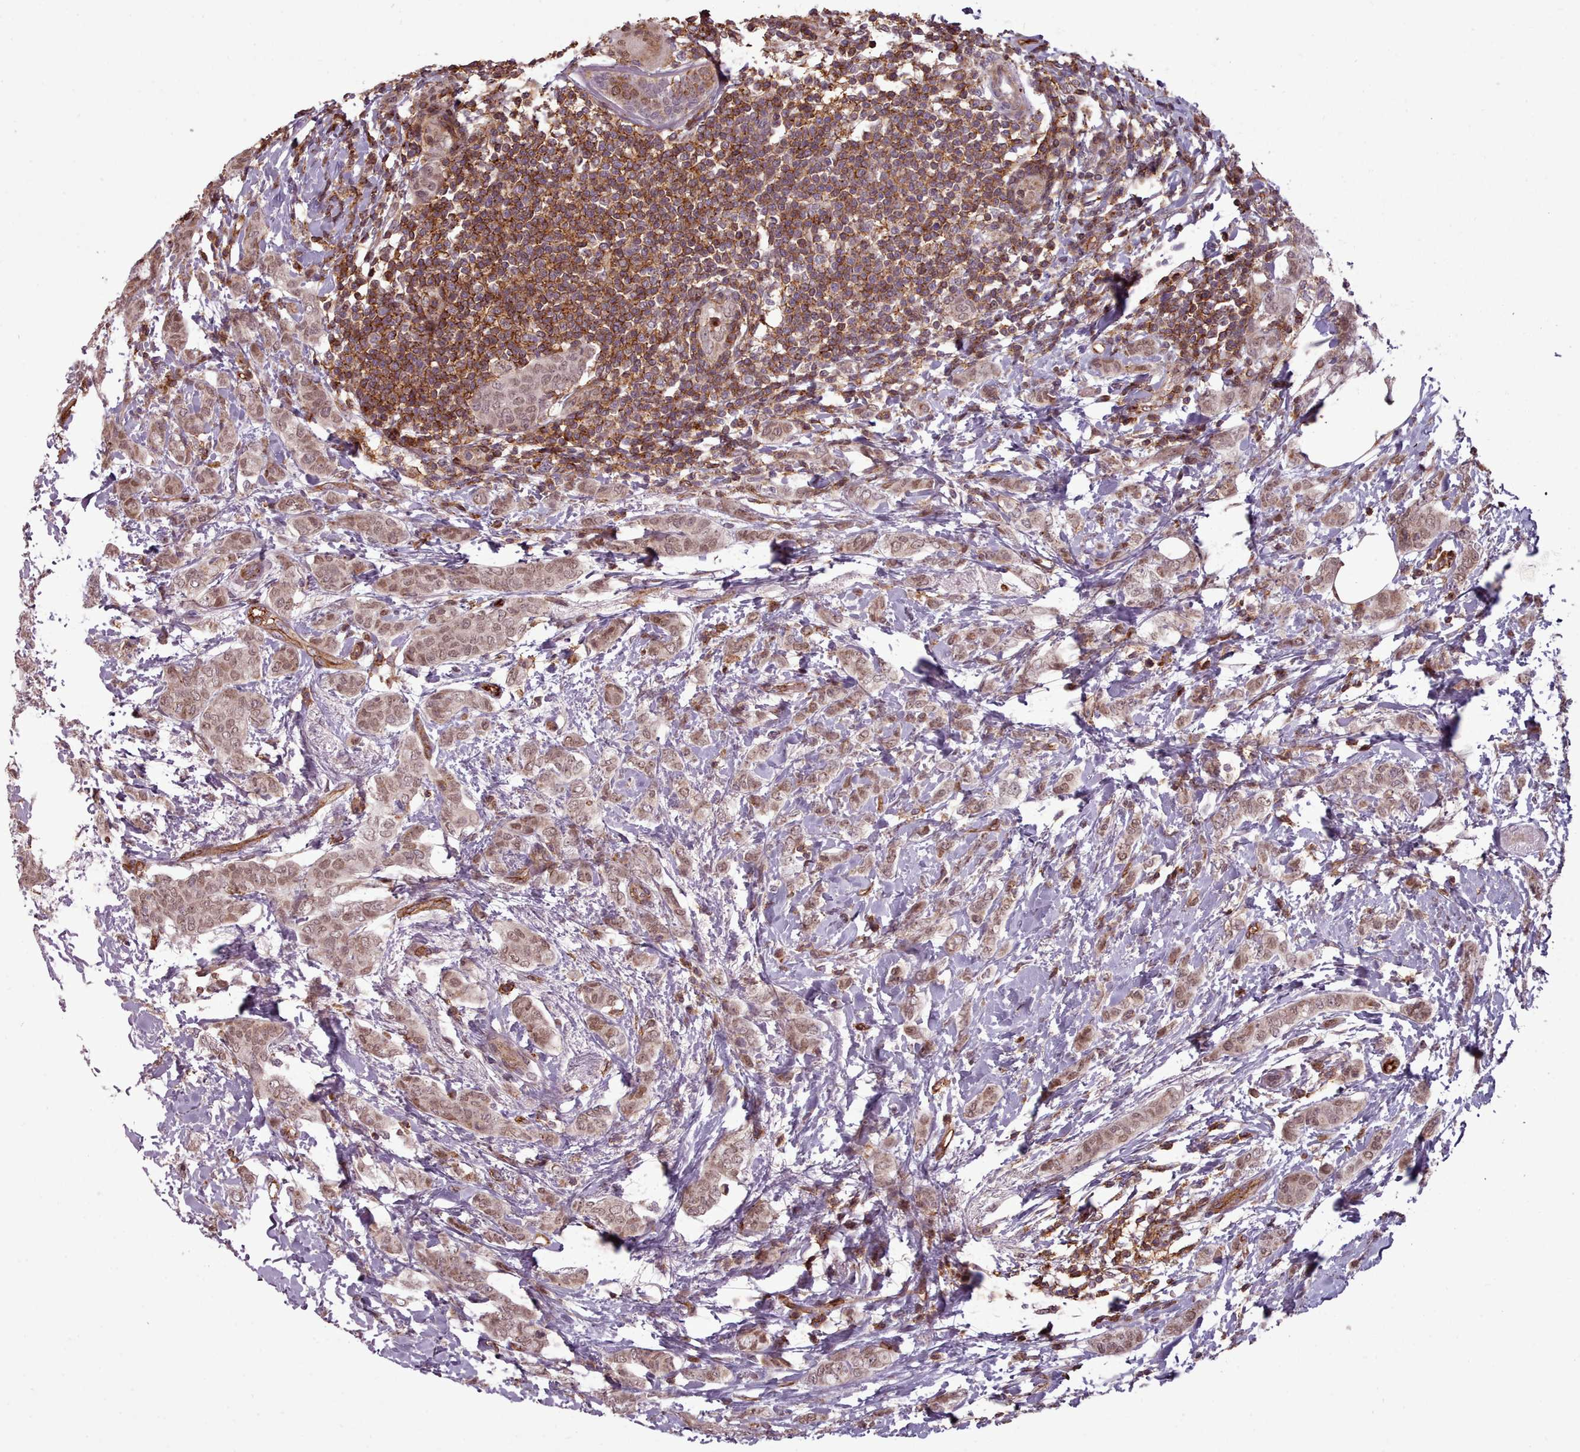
{"staining": {"intensity": "moderate", "quantity": ">75%", "location": "nuclear"}, "tissue": "breast cancer", "cell_type": "Tumor cells", "image_type": "cancer", "snomed": [{"axis": "morphology", "description": "Duct carcinoma"}, {"axis": "topography", "description": "Breast"}], "caption": "Breast cancer (invasive ductal carcinoma) was stained to show a protein in brown. There is medium levels of moderate nuclear positivity in about >75% of tumor cells.", "gene": "ZMYM4", "patient": {"sex": "female", "age": 72}}